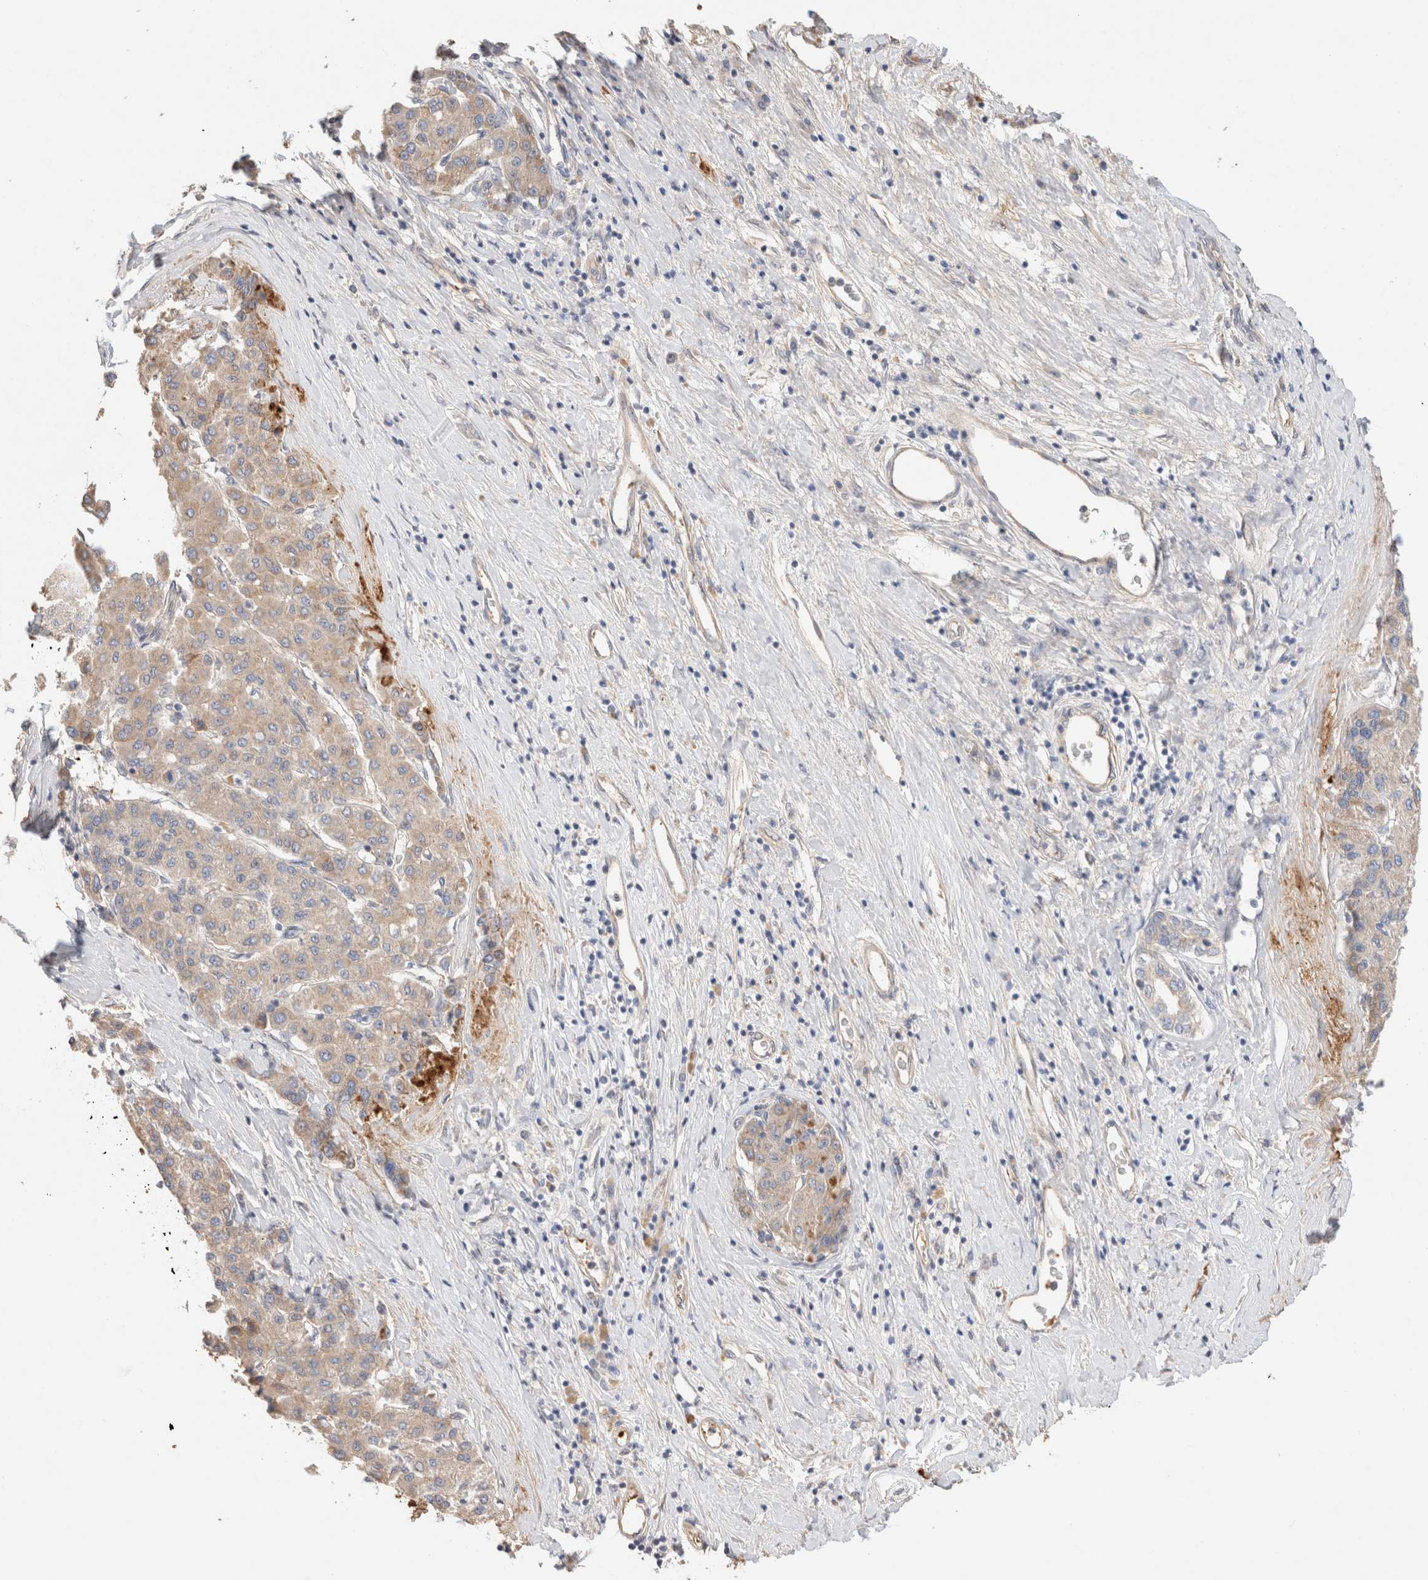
{"staining": {"intensity": "moderate", "quantity": "25%-75%", "location": "cytoplasmic/membranous"}, "tissue": "liver cancer", "cell_type": "Tumor cells", "image_type": "cancer", "snomed": [{"axis": "morphology", "description": "Carcinoma, Hepatocellular, NOS"}, {"axis": "topography", "description": "Liver"}], "caption": "A micrograph of human liver cancer (hepatocellular carcinoma) stained for a protein exhibits moderate cytoplasmic/membranous brown staining in tumor cells.", "gene": "PROS1", "patient": {"sex": "male", "age": 65}}